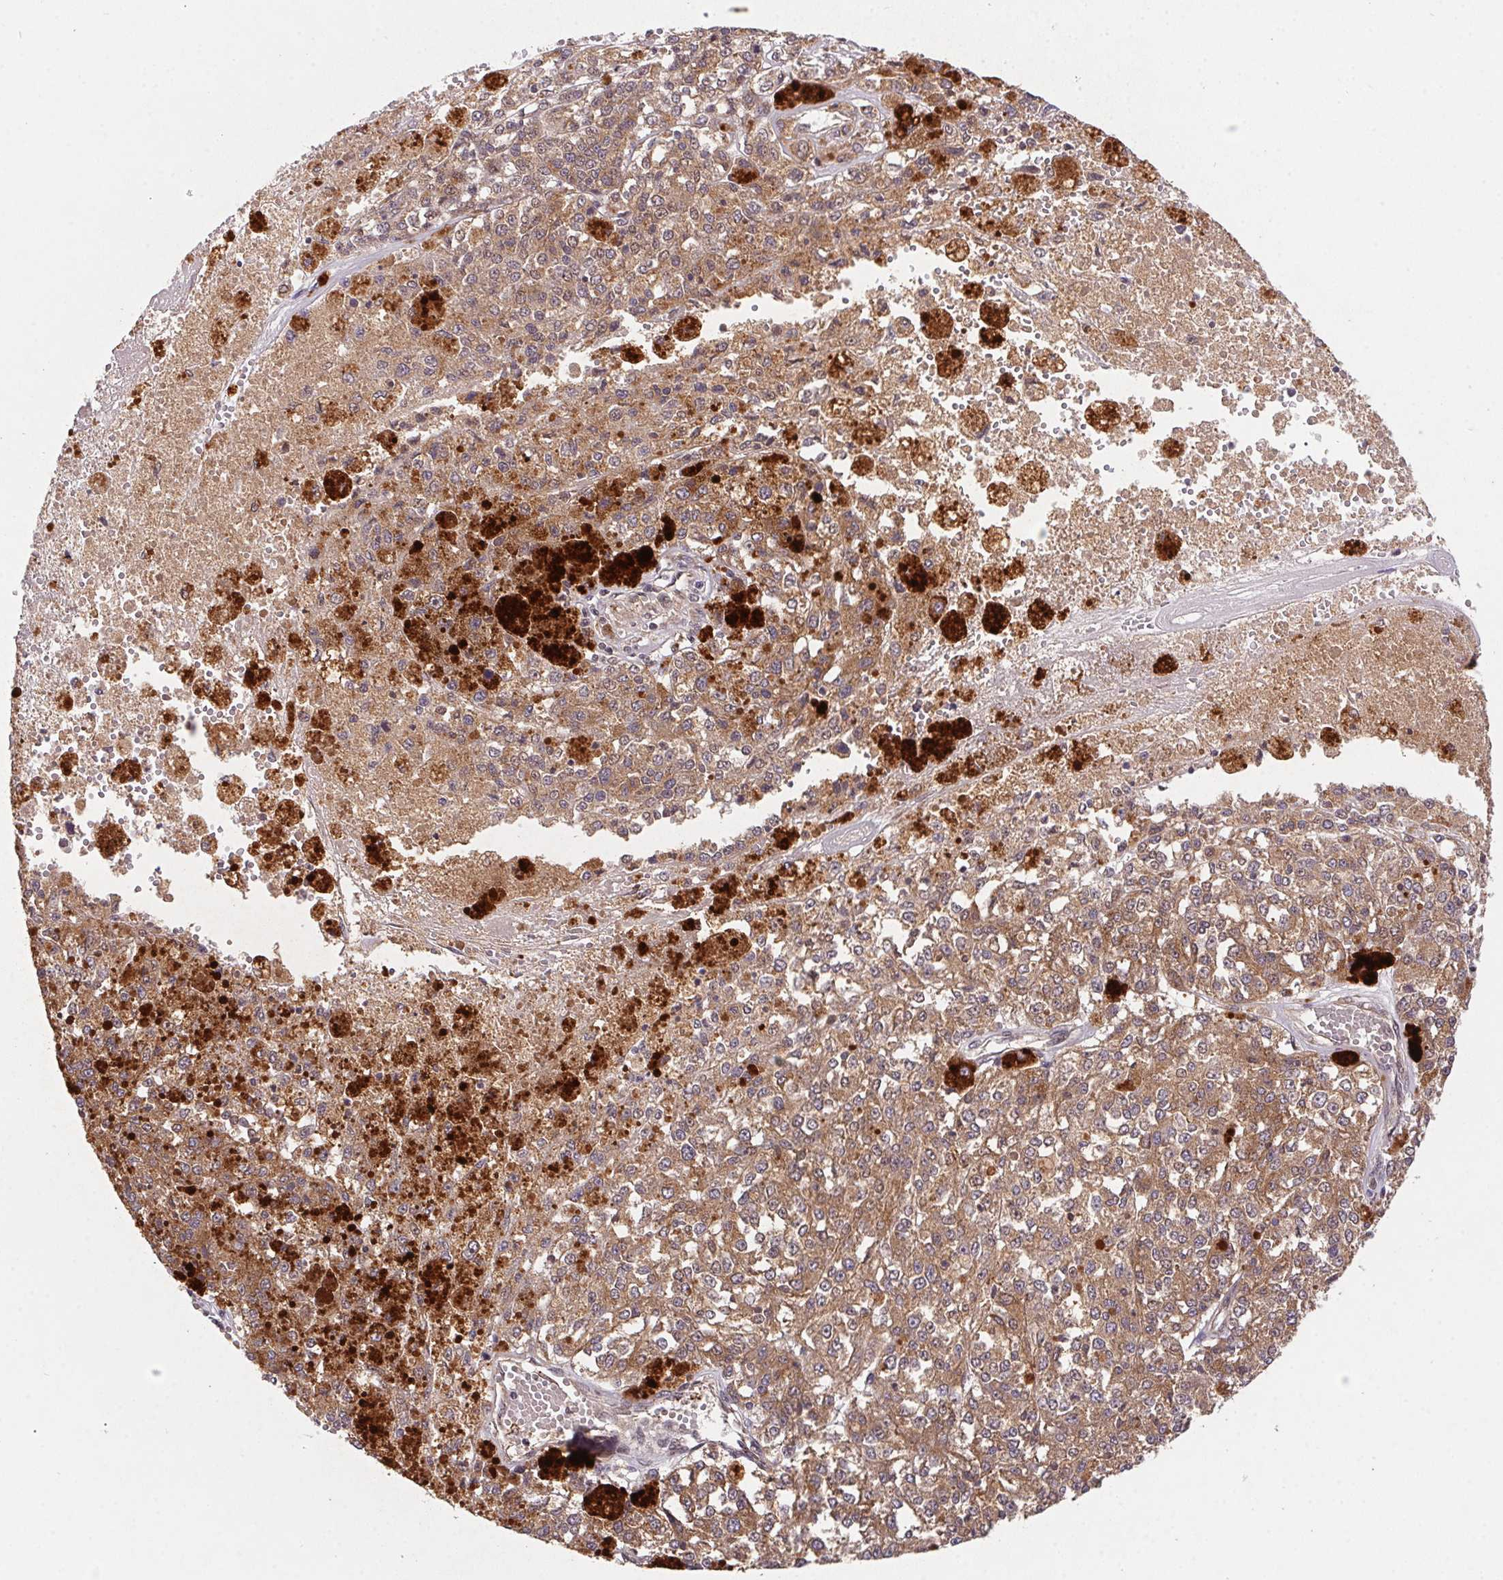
{"staining": {"intensity": "weak", "quantity": ">75%", "location": "cytoplasmic/membranous"}, "tissue": "melanoma", "cell_type": "Tumor cells", "image_type": "cancer", "snomed": [{"axis": "morphology", "description": "Malignant melanoma, Metastatic site"}, {"axis": "topography", "description": "Lymph node"}], "caption": "Immunohistochemical staining of malignant melanoma (metastatic site) shows weak cytoplasmic/membranous protein positivity in approximately >75% of tumor cells.", "gene": "SLC52A2", "patient": {"sex": "female", "age": 64}}